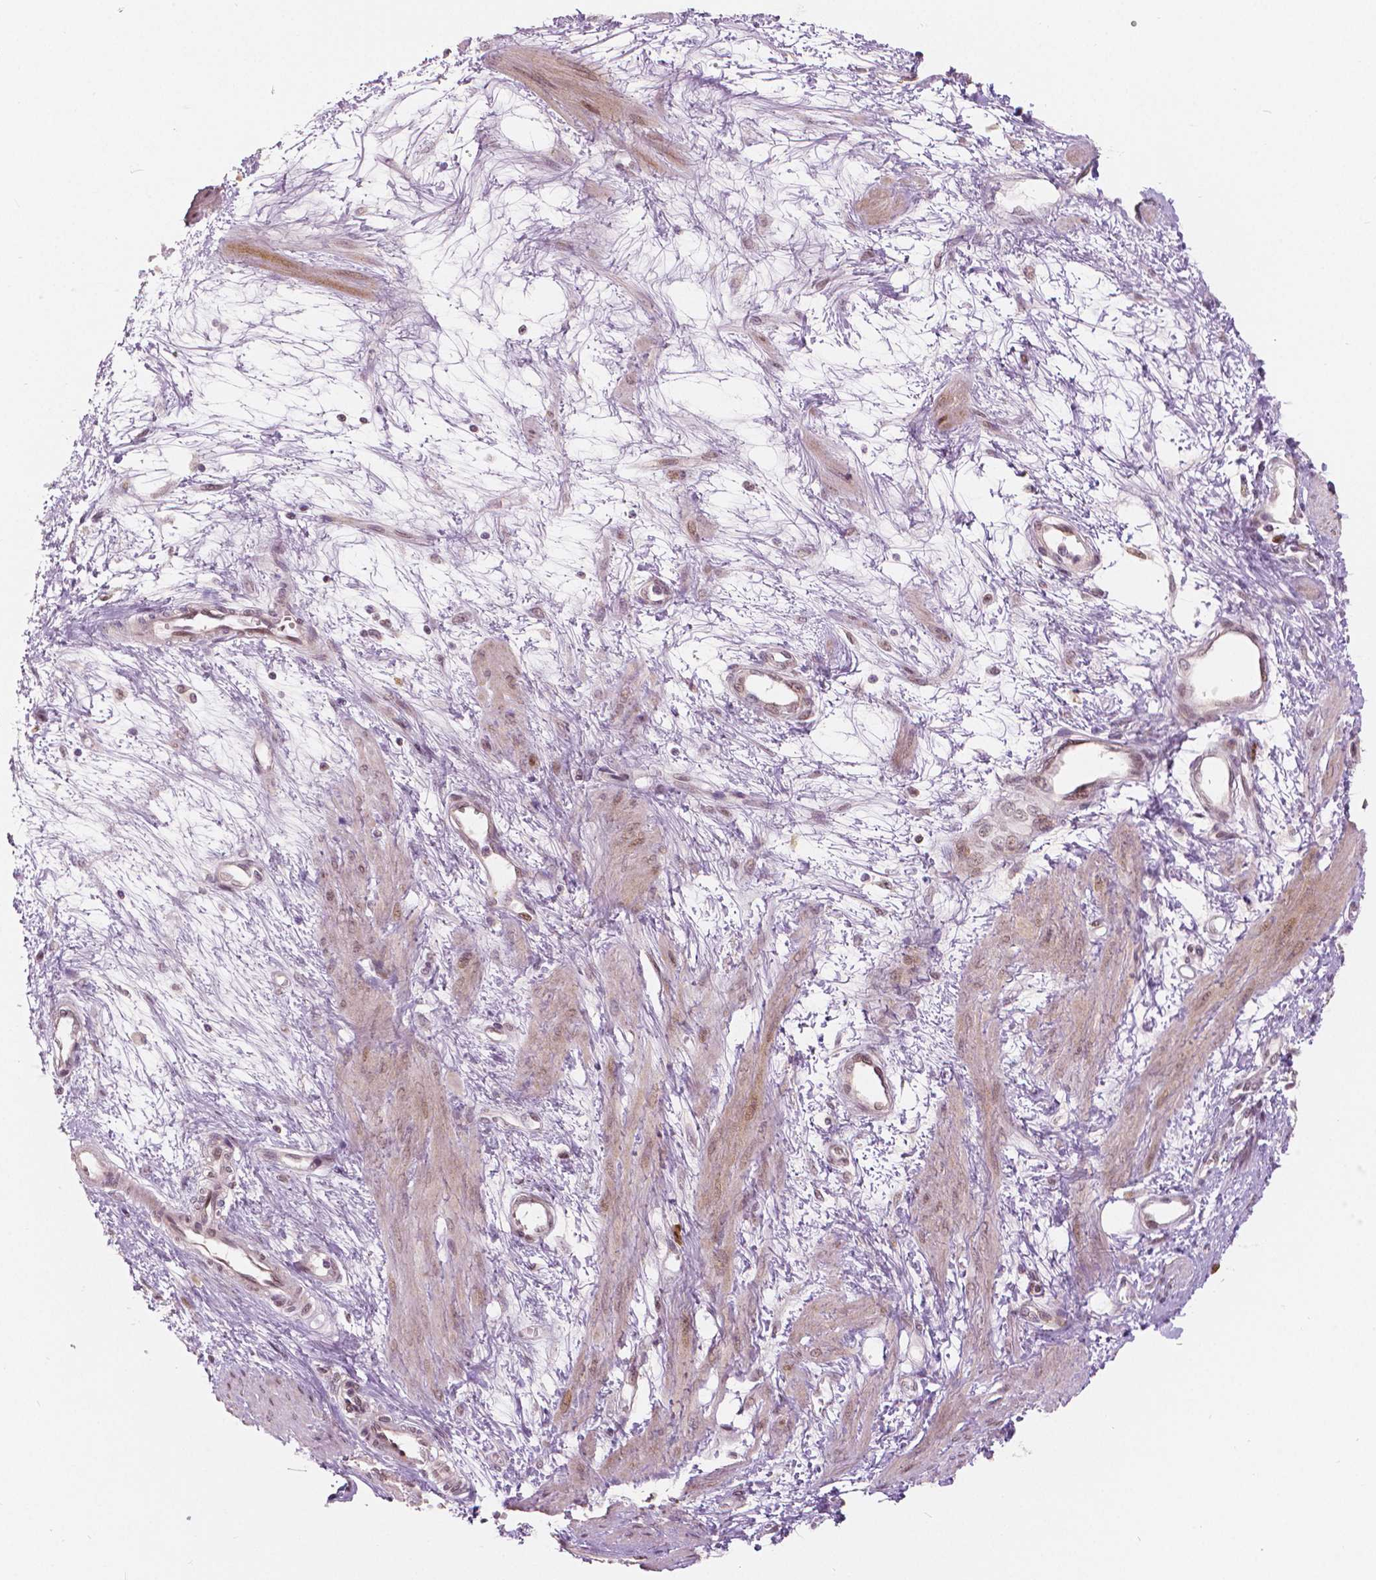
{"staining": {"intensity": "moderate", "quantity": "25%-75%", "location": "cytoplasmic/membranous,nuclear"}, "tissue": "smooth muscle", "cell_type": "Smooth muscle cells", "image_type": "normal", "snomed": [{"axis": "morphology", "description": "Normal tissue, NOS"}, {"axis": "topography", "description": "Smooth muscle"}, {"axis": "topography", "description": "Uterus"}], "caption": "Protein expression analysis of unremarkable smooth muscle reveals moderate cytoplasmic/membranous,nuclear staining in approximately 25%-75% of smooth muscle cells. (DAB (3,3'-diaminobenzidine) IHC, brown staining for protein, blue staining for nuclei).", "gene": "NSD2", "patient": {"sex": "female", "age": 39}}